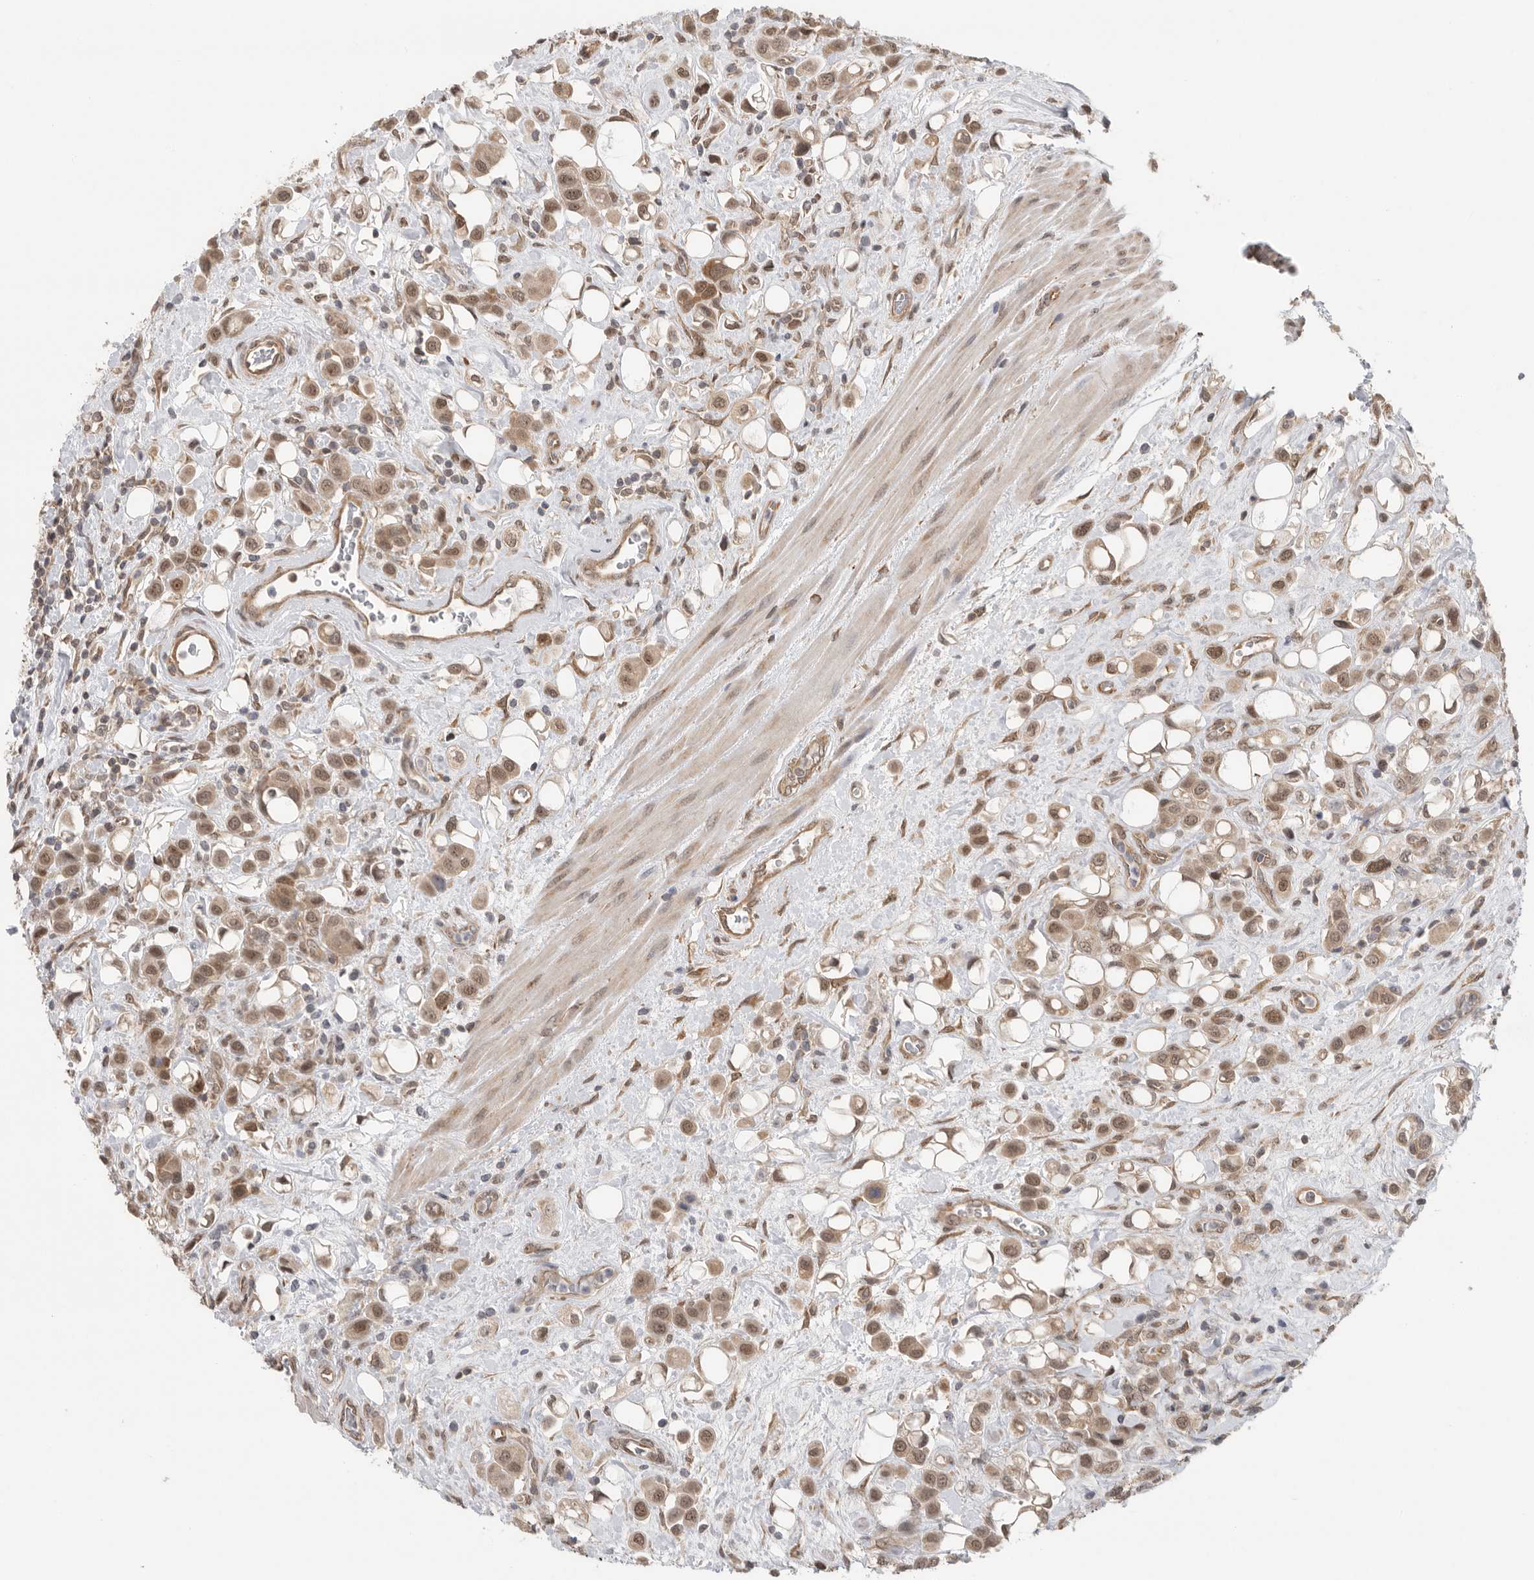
{"staining": {"intensity": "moderate", "quantity": ">75%", "location": "cytoplasmic/membranous,nuclear"}, "tissue": "urothelial cancer", "cell_type": "Tumor cells", "image_type": "cancer", "snomed": [{"axis": "morphology", "description": "Urothelial carcinoma, High grade"}, {"axis": "topography", "description": "Urinary bladder"}], "caption": "Protein expression analysis of human high-grade urothelial carcinoma reveals moderate cytoplasmic/membranous and nuclear expression in about >75% of tumor cells.", "gene": "VPS50", "patient": {"sex": "male", "age": 50}}